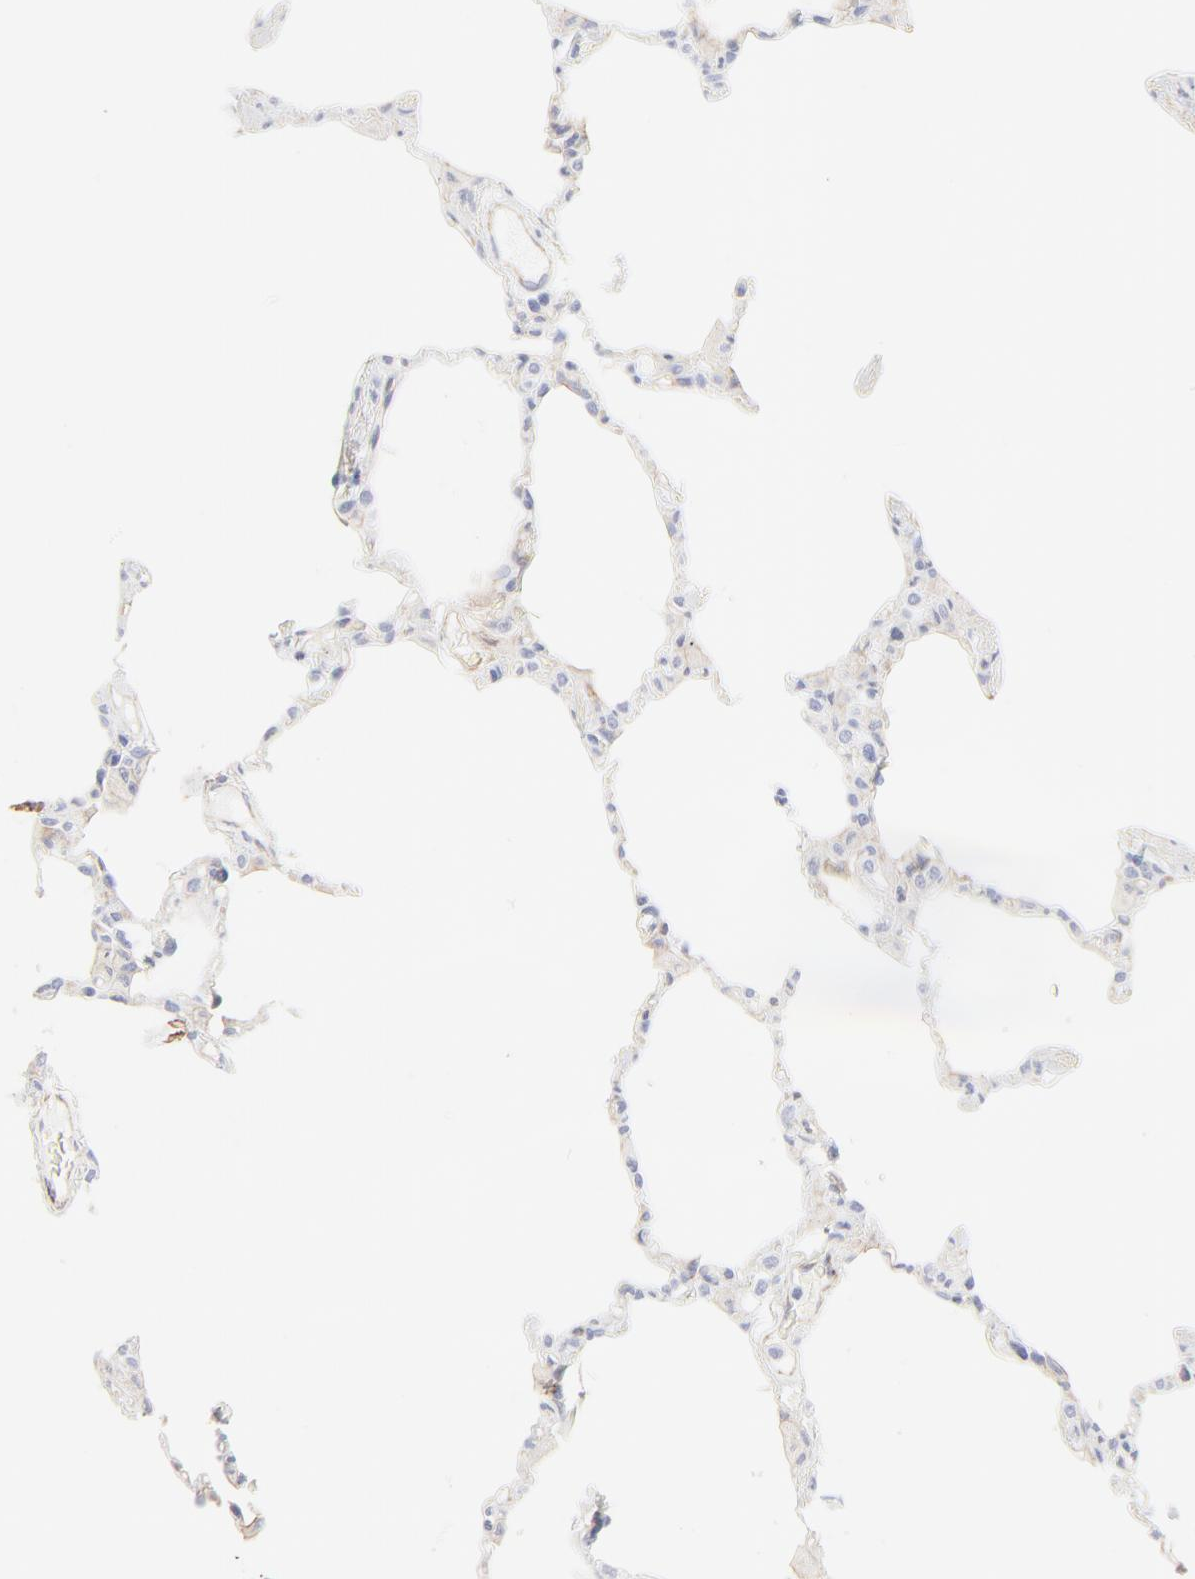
{"staining": {"intensity": "negative", "quantity": "none", "location": "none"}, "tissue": "lung", "cell_type": "Alveolar cells", "image_type": "normal", "snomed": [{"axis": "morphology", "description": "Normal tissue, NOS"}, {"axis": "topography", "description": "Lung"}], "caption": "This is an immunohistochemistry (IHC) histopathology image of normal lung. There is no expression in alveolar cells.", "gene": "ITGA5", "patient": {"sex": "female", "age": 49}}